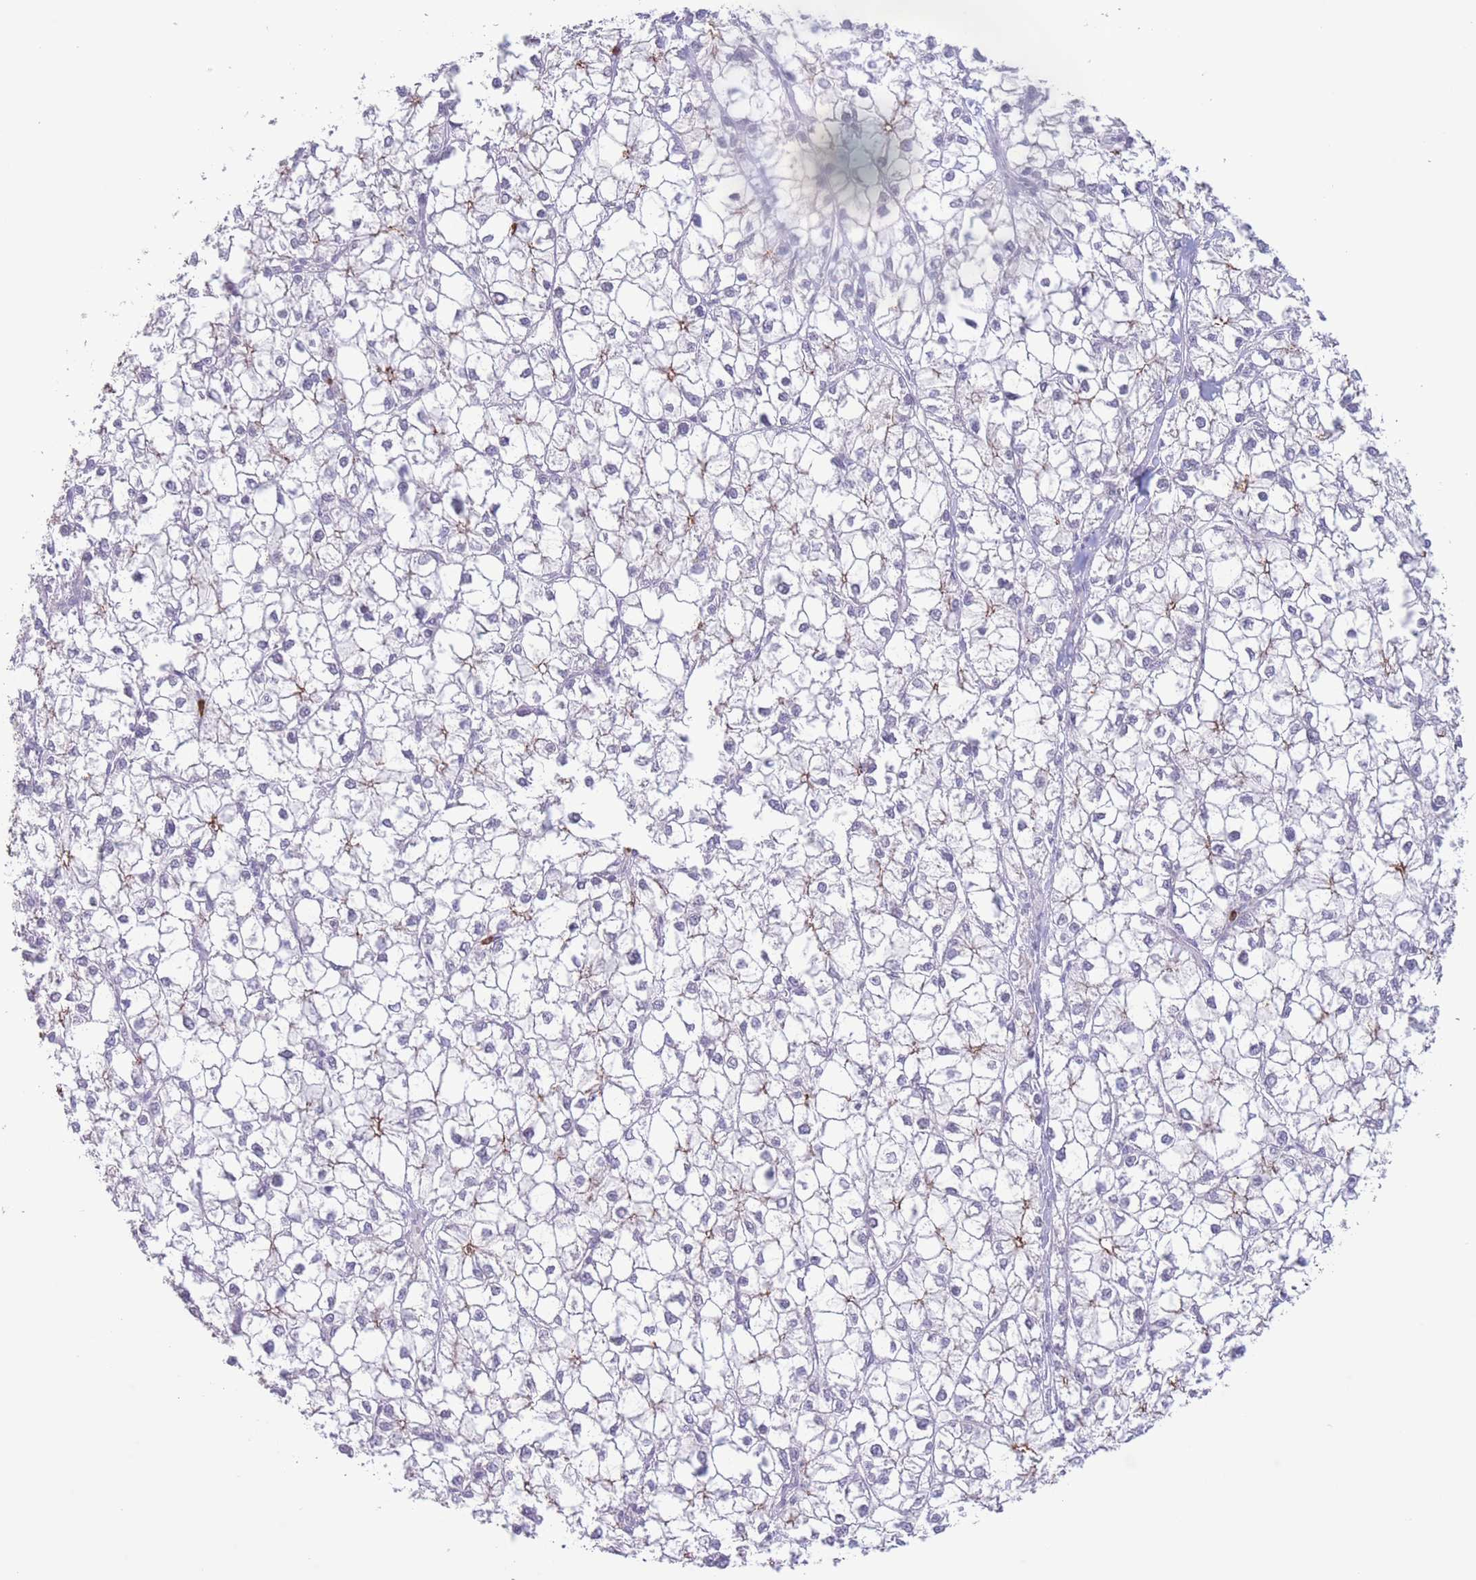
{"staining": {"intensity": "moderate", "quantity": "<25%", "location": "cytoplasmic/membranous"}, "tissue": "liver cancer", "cell_type": "Tumor cells", "image_type": "cancer", "snomed": [{"axis": "morphology", "description": "Carcinoma, Hepatocellular, NOS"}, {"axis": "topography", "description": "Liver"}], "caption": "Liver cancer (hepatocellular carcinoma) stained with immunohistochemistry (IHC) reveals moderate cytoplasmic/membranous positivity in about <25% of tumor cells. (Stains: DAB (3,3'-diaminobenzidine) in brown, nuclei in blue, Microscopy: brightfield microscopy at high magnification).", "gene": "LCLAT1", "patient": {"sex": "female", "age": 43}}